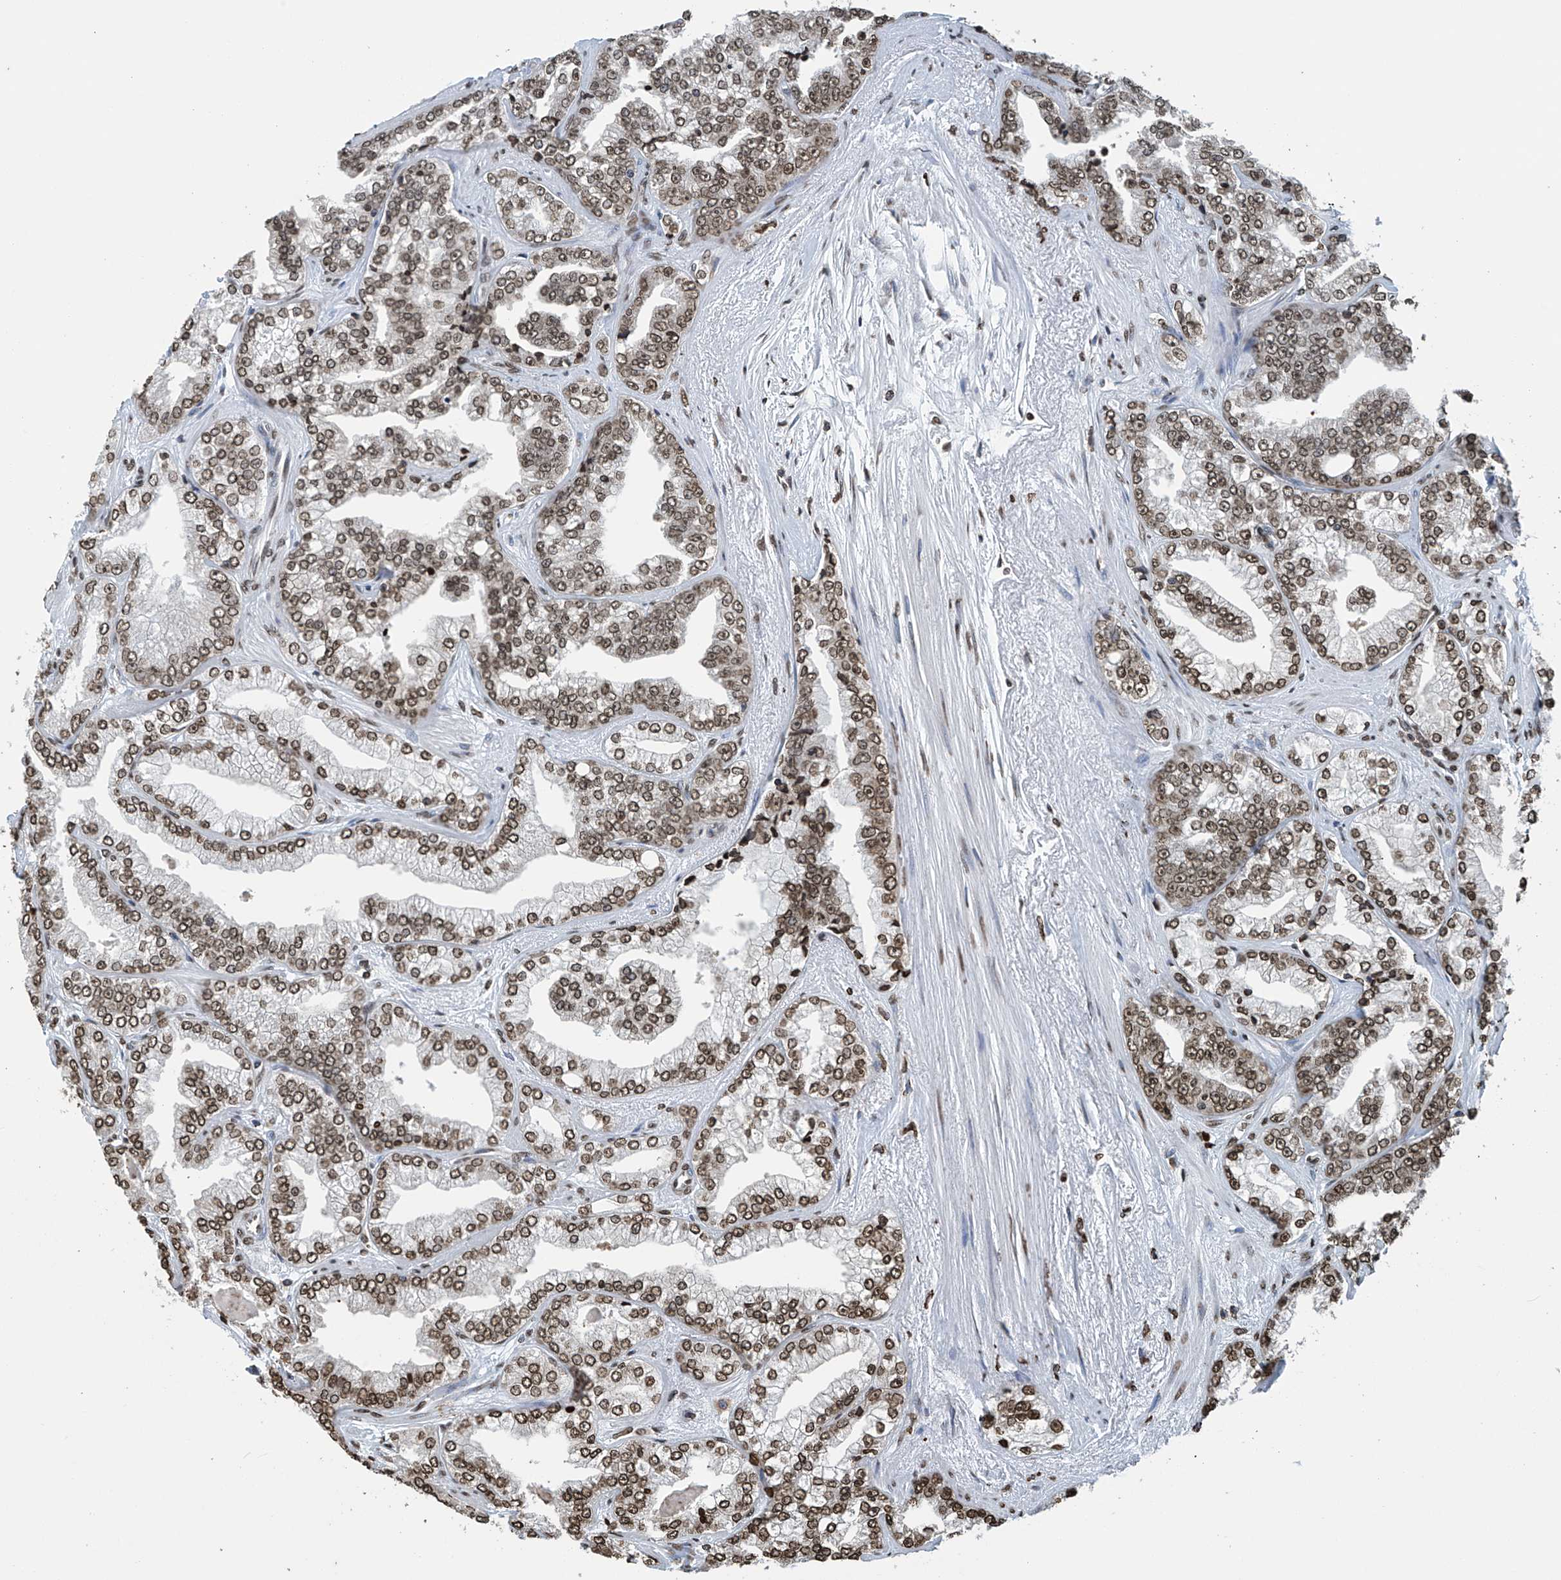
{"staining": {"intensity": "moderate", "quantity": ">75%", "location": "nuclear"}, "tissue": "prostate cancer", "cell_type": "Tumor cells", "image_type": "cancer", "snomed": [{"axis": "morphology", "description": "Adenocarcinoma, High grade"}, {"axis": "topography", "description": "Prostate"}], "caption": "Prostate cancer stained for a protein demonstrates moderate nuclear positivity in tumor cells.", "gene": "DPPA2", "patient": {"sex": "male", "age": 71}}